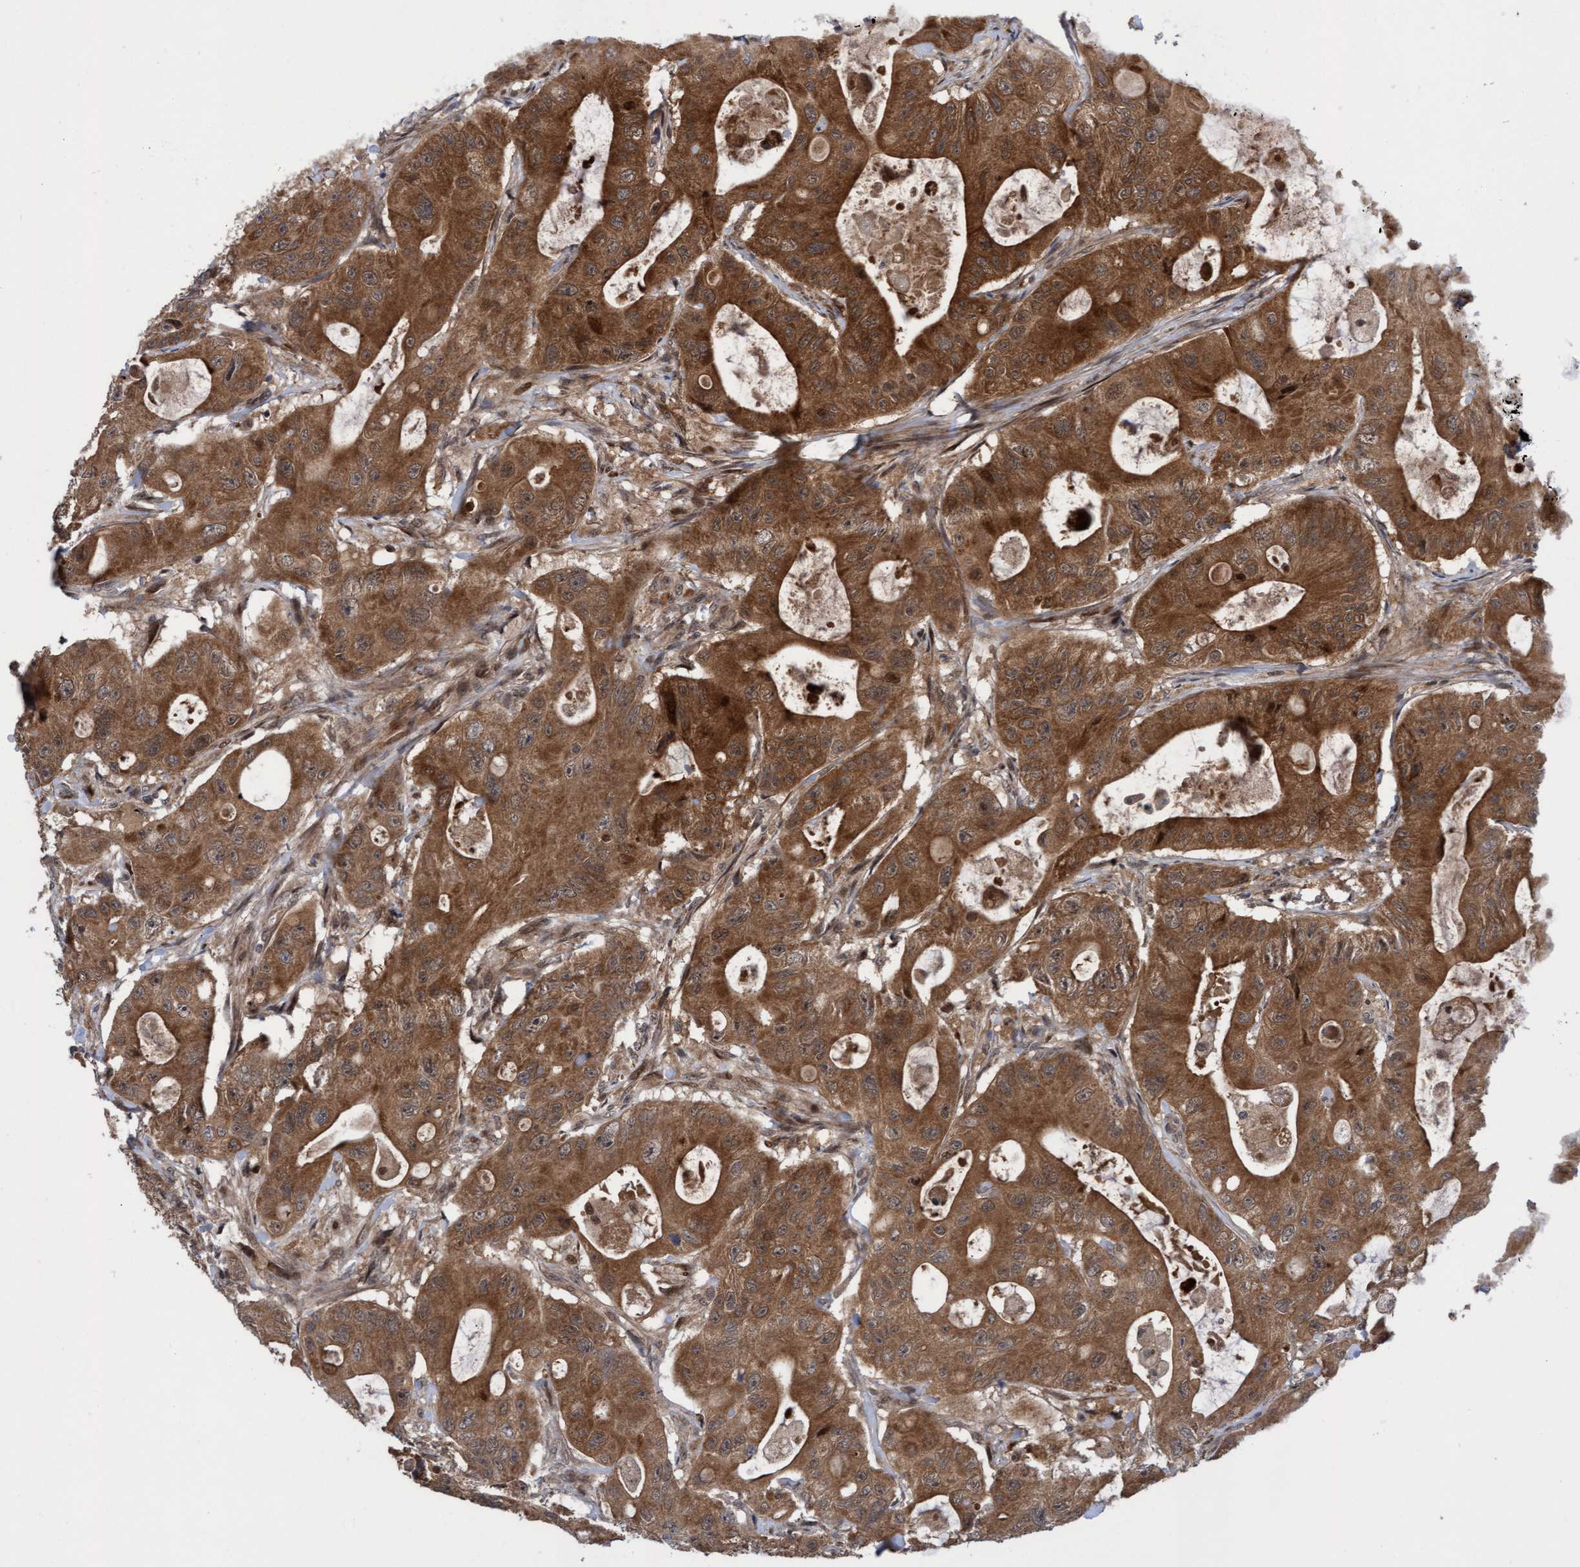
{"staining": {"intensity": "strong", "quantity": ">75%", "location": "cytoplasmic/membranous"}, "tissue": "colorectal cancer", "cell_type": "Tumor cells", "image_type": "cancer", "snomed": [{"axis": "morphology", "description": "Adenocarcinoma, NOS"}, {"axis": "topography", "description": "Colon"}], "caption": "Protein staining of colorectal cancer (adenocarcinoma) tissue reveals strong cytoplasmic/membranous positivity in approximately >75% of tumor cells. The protein of interest is stained brown, and the nuclei are stained in blue (DAB (3,3'-diaminobenzidine) IHC with brightfield microscopy, high magnification).", "gene": "ITFG1", "patient": {"sex": "female", "age": 46}}